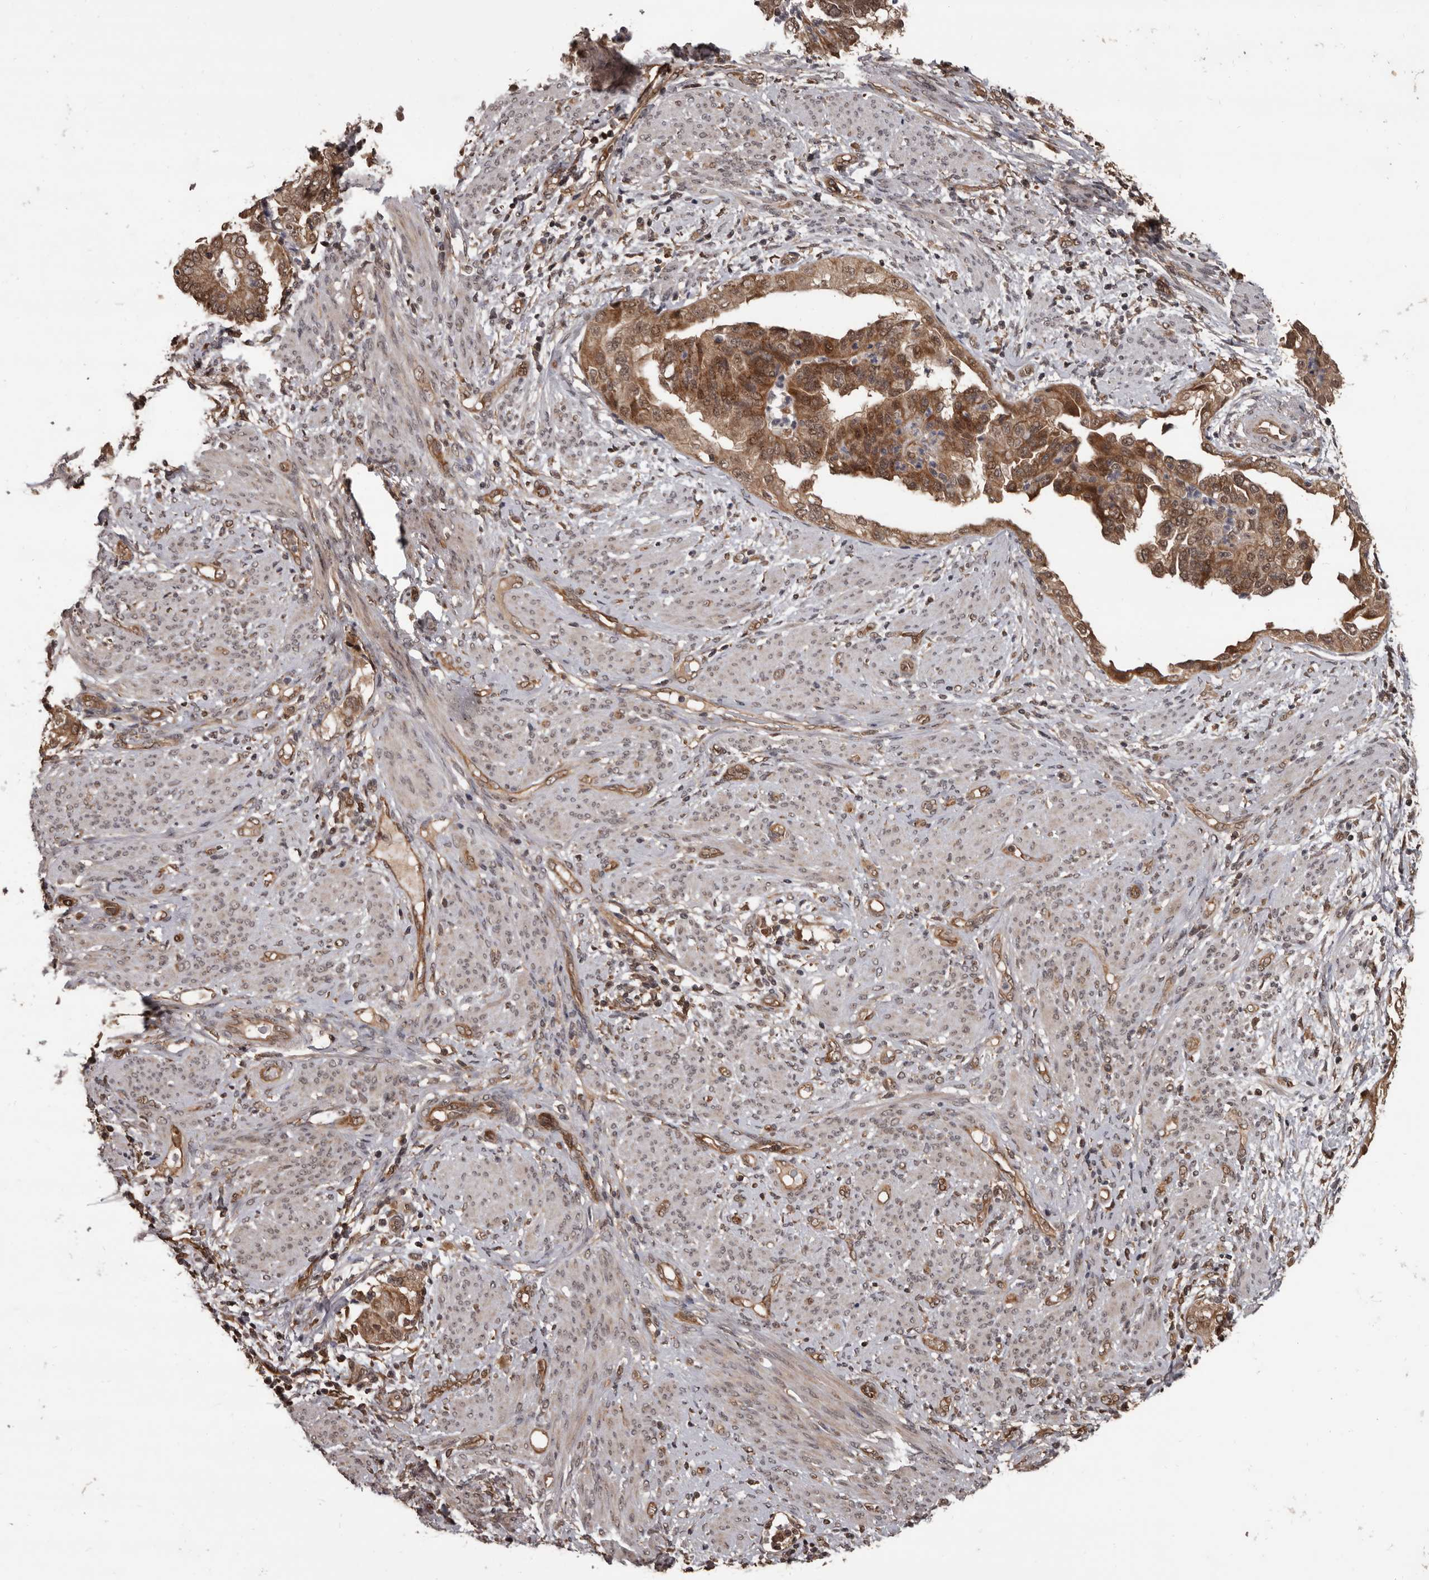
{"staining": {"intensity": "moderate", "quantity": ">75%", "location": "cytoplasmic/membranous,nuclear"}, "tissue": "endometrial cancer", "cell_type": "Tumor cells", "image_type": "cancer", "snomed": [{"axis": "morphology", "description": "Adenocarcinoma, NOS"}, {"axis": "topography", "description": "Endometrium"}], "caption": "A high-resolution micrograph shows immunohistochemistry staining of adenocarcinoma (endometrial), which reveals moderate cytoplasmic/membranous and nuclear positivity in approximately >75% of tumor cells. The staining is performed using DAB (3,3'-diaminobenzidine) brown chromogen to label protein expression. The nuclei are counter-stained blue using hematoxylin.", "gene": "AHR", "patient": {"sex": "female", "age": 85}}